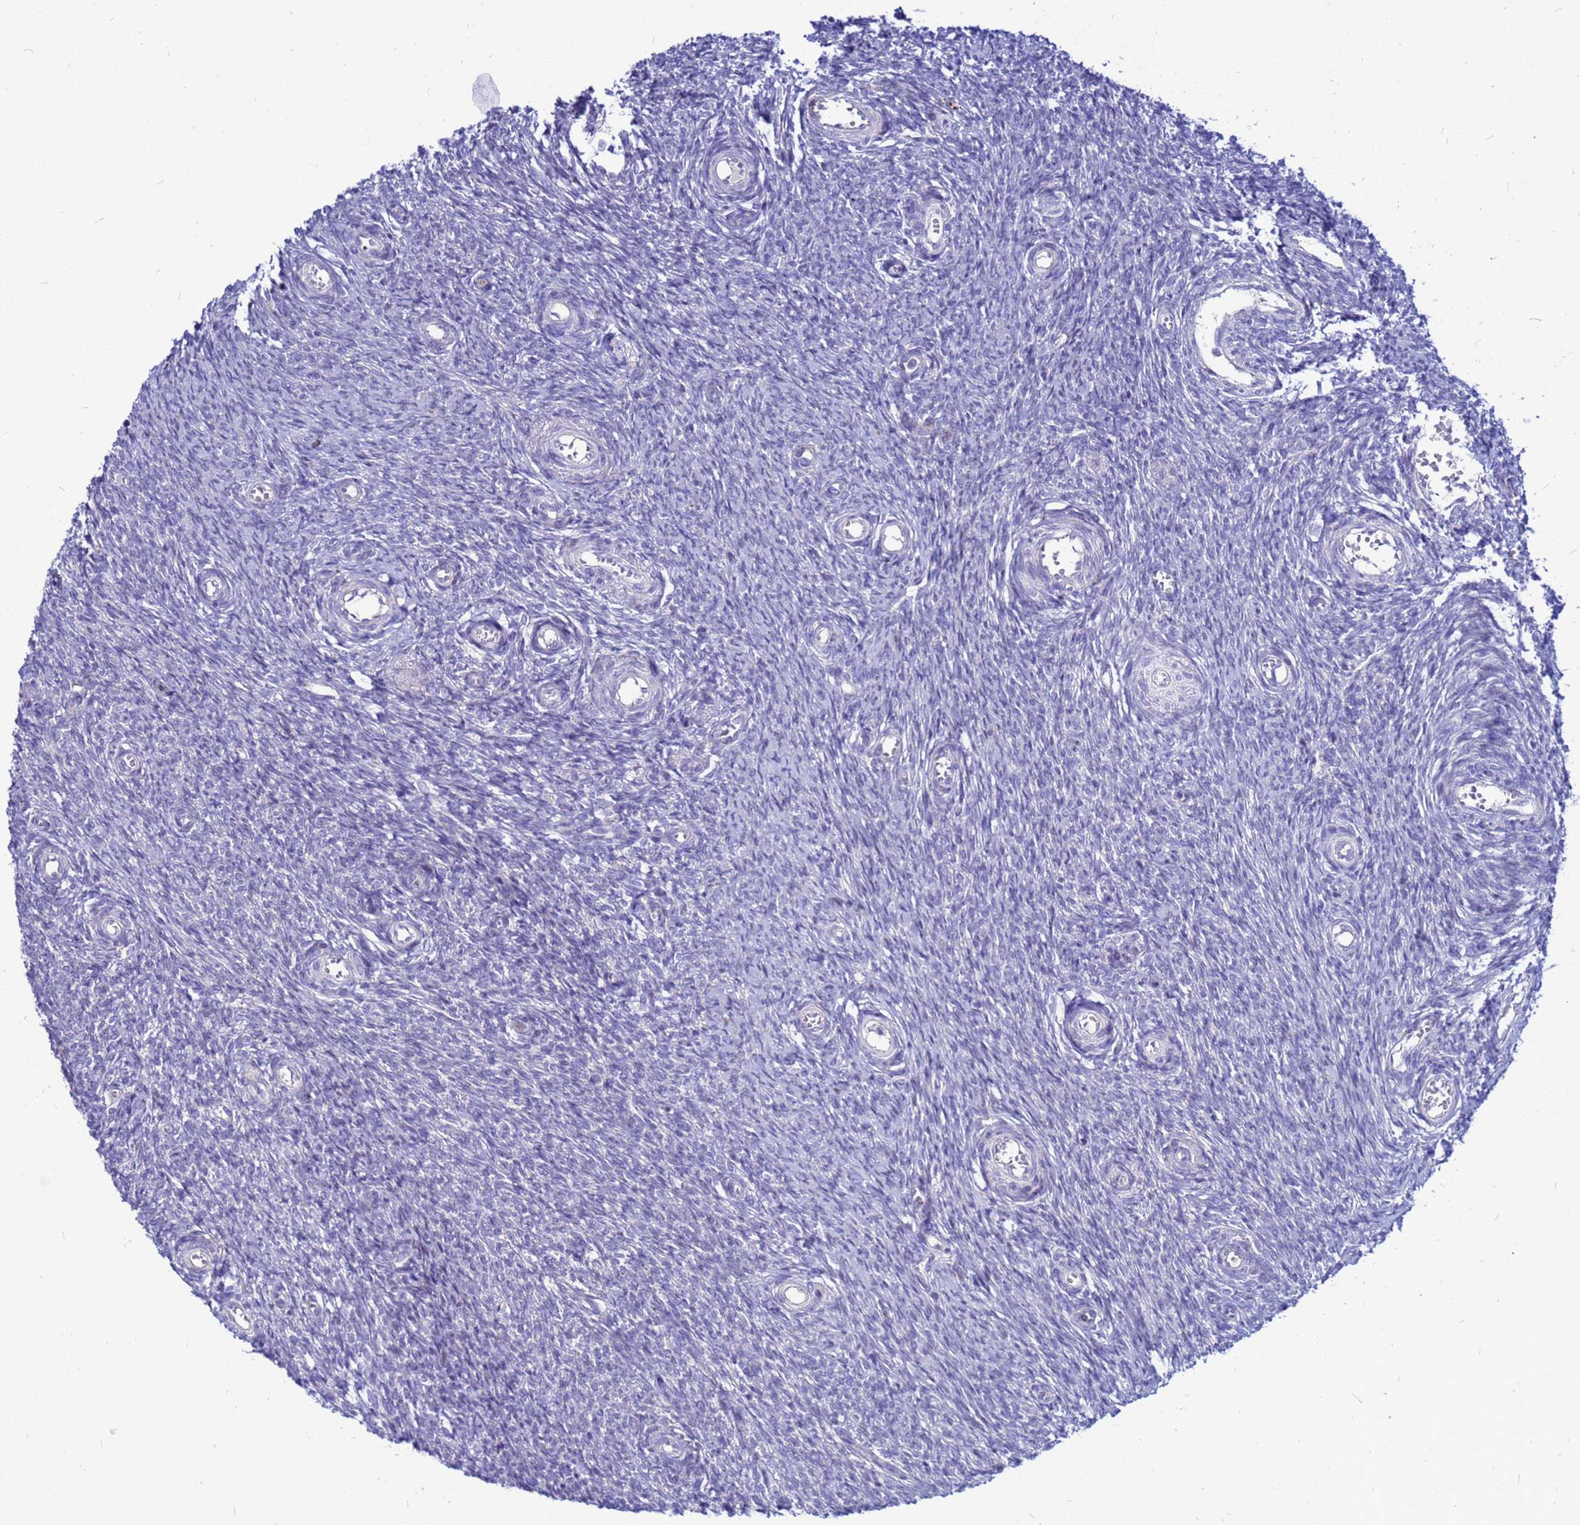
{"staining": {"intensity": "negative", "quantity": "none", "location": "none"}, "tissue": "ovary", "cell_type": "Ovarian stroma cells", "image_type": "normal", "snomed": [{"axis": "morphology", "description": "Normal tissue, NOS"}, {"axis": "topography", "description": "Ovary"}], "caption": "Immunohistochemistry (IHC) micrograph of unremarkable ovary: human ovary stained with DAB (3,3'-diaminobenzidine) displays no significant protein positivity in ovarian stroma cells.", "gene": "FHIP1A", "patient": {"sex": "female", "age": 44}}